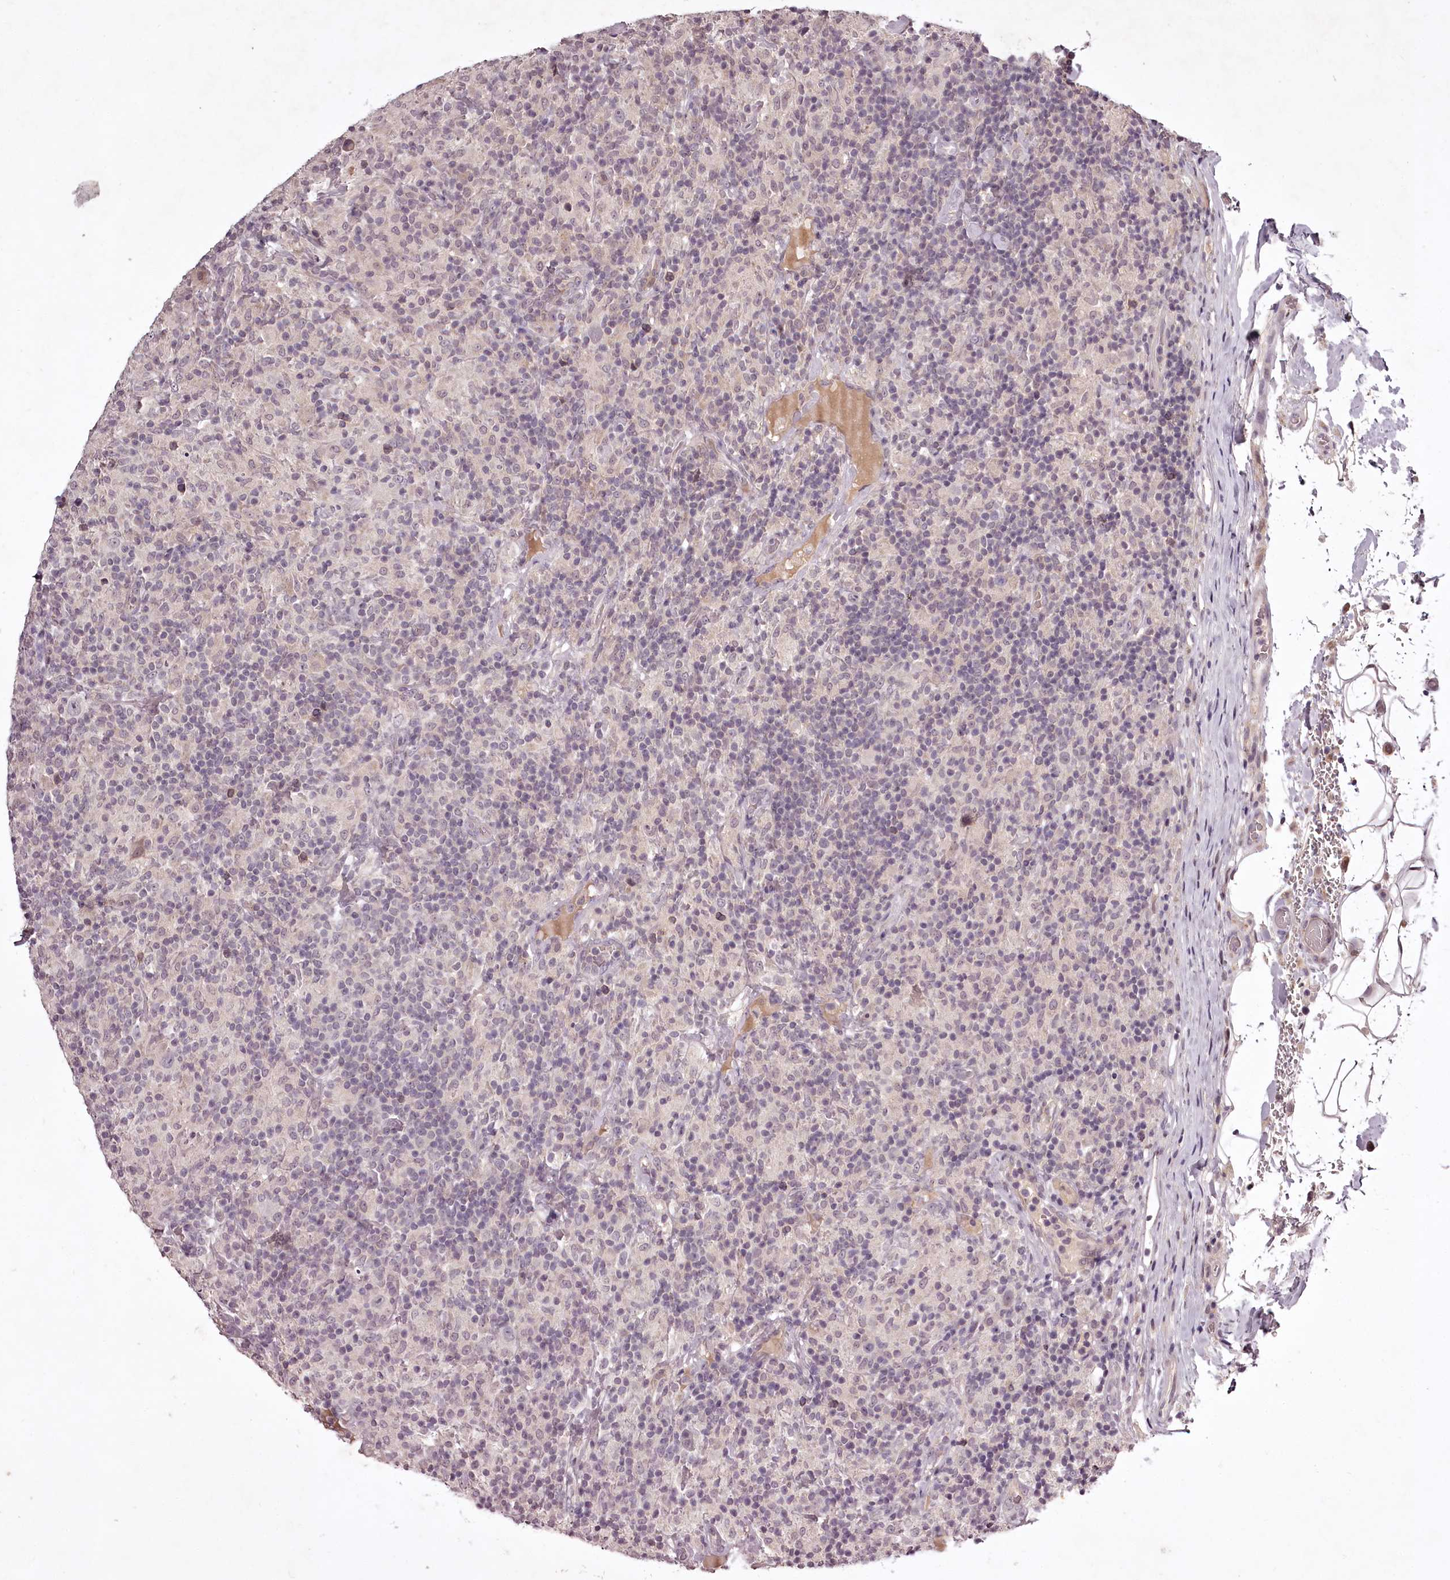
{"staining": {"intensity": "negative", "quantity": "none", "location": "none"}, "tissue": "lymphoma", "cell_type": "Tumor cells", "image_type": "cancer", "snomed": [{"axis": "morphology", "description": "Hodgkin's disease, NOS"}, {"axis": "topography", "description": "Lymph node"}], "caption": "Protein analysis of Hodgkin's disease reveals no significant expression in tumor cells.", "gene": "RBMXL2", "patient": {"sex": "male", "age": 70}}